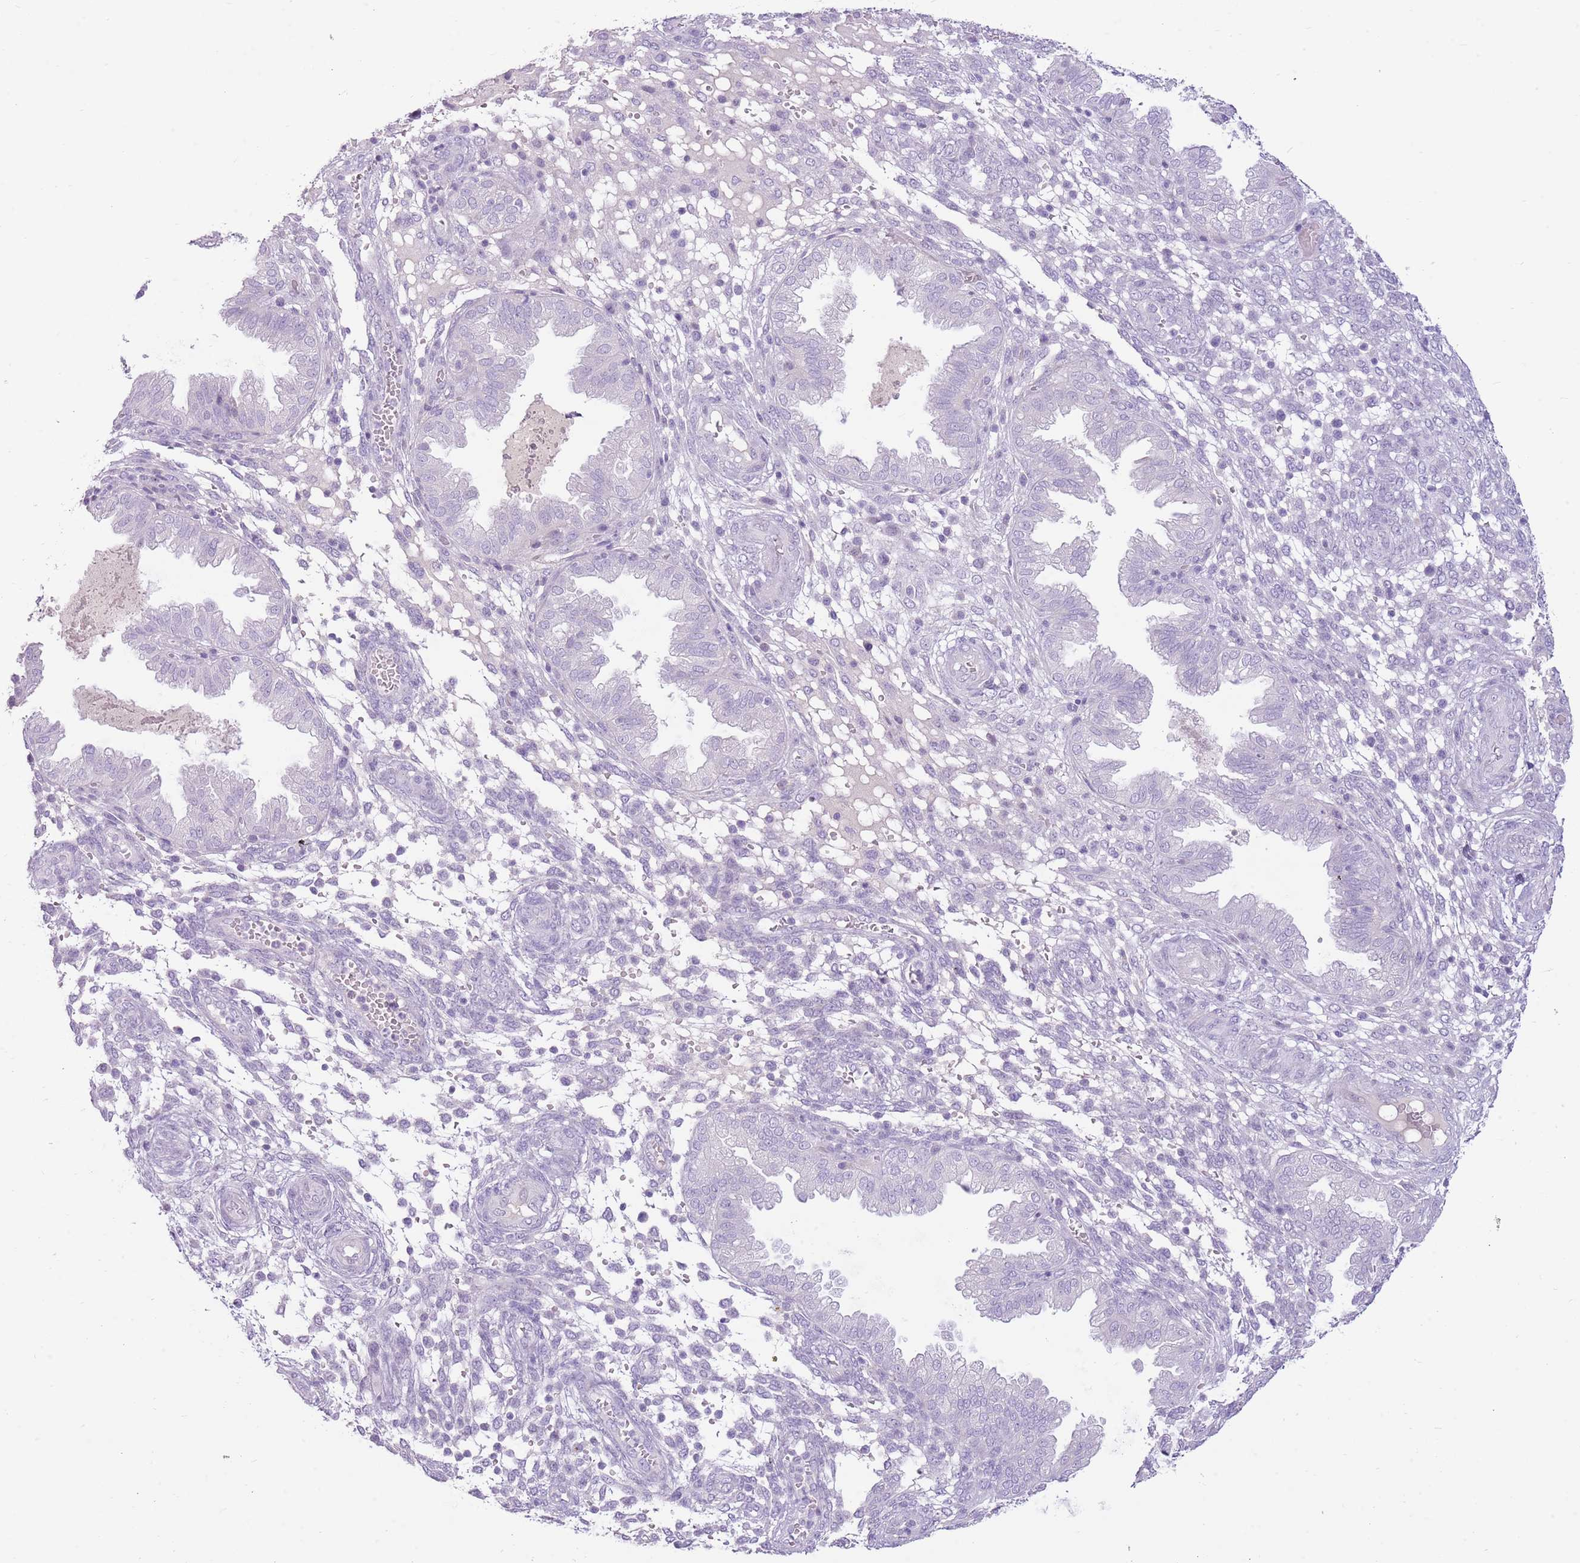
{"staining": {"intensity": "negative", "quantity": "none", "location": "none"}, "tissue": "endometrium", "cell_type": "Cells in endometrial stroma", "image_type": "normal", "snomed": [{"axis": "morphology", "description": "Normal tissue, NOS"}, {"axis": "topography", "description": "Endometrium"}], "caption": "Human endometrium stained for a protein using immunohistochemistry exhibits no positivity in cells in endometrial stroma.", "gene": "TOX2", "patient": {"sex": "female", "age": 33}}